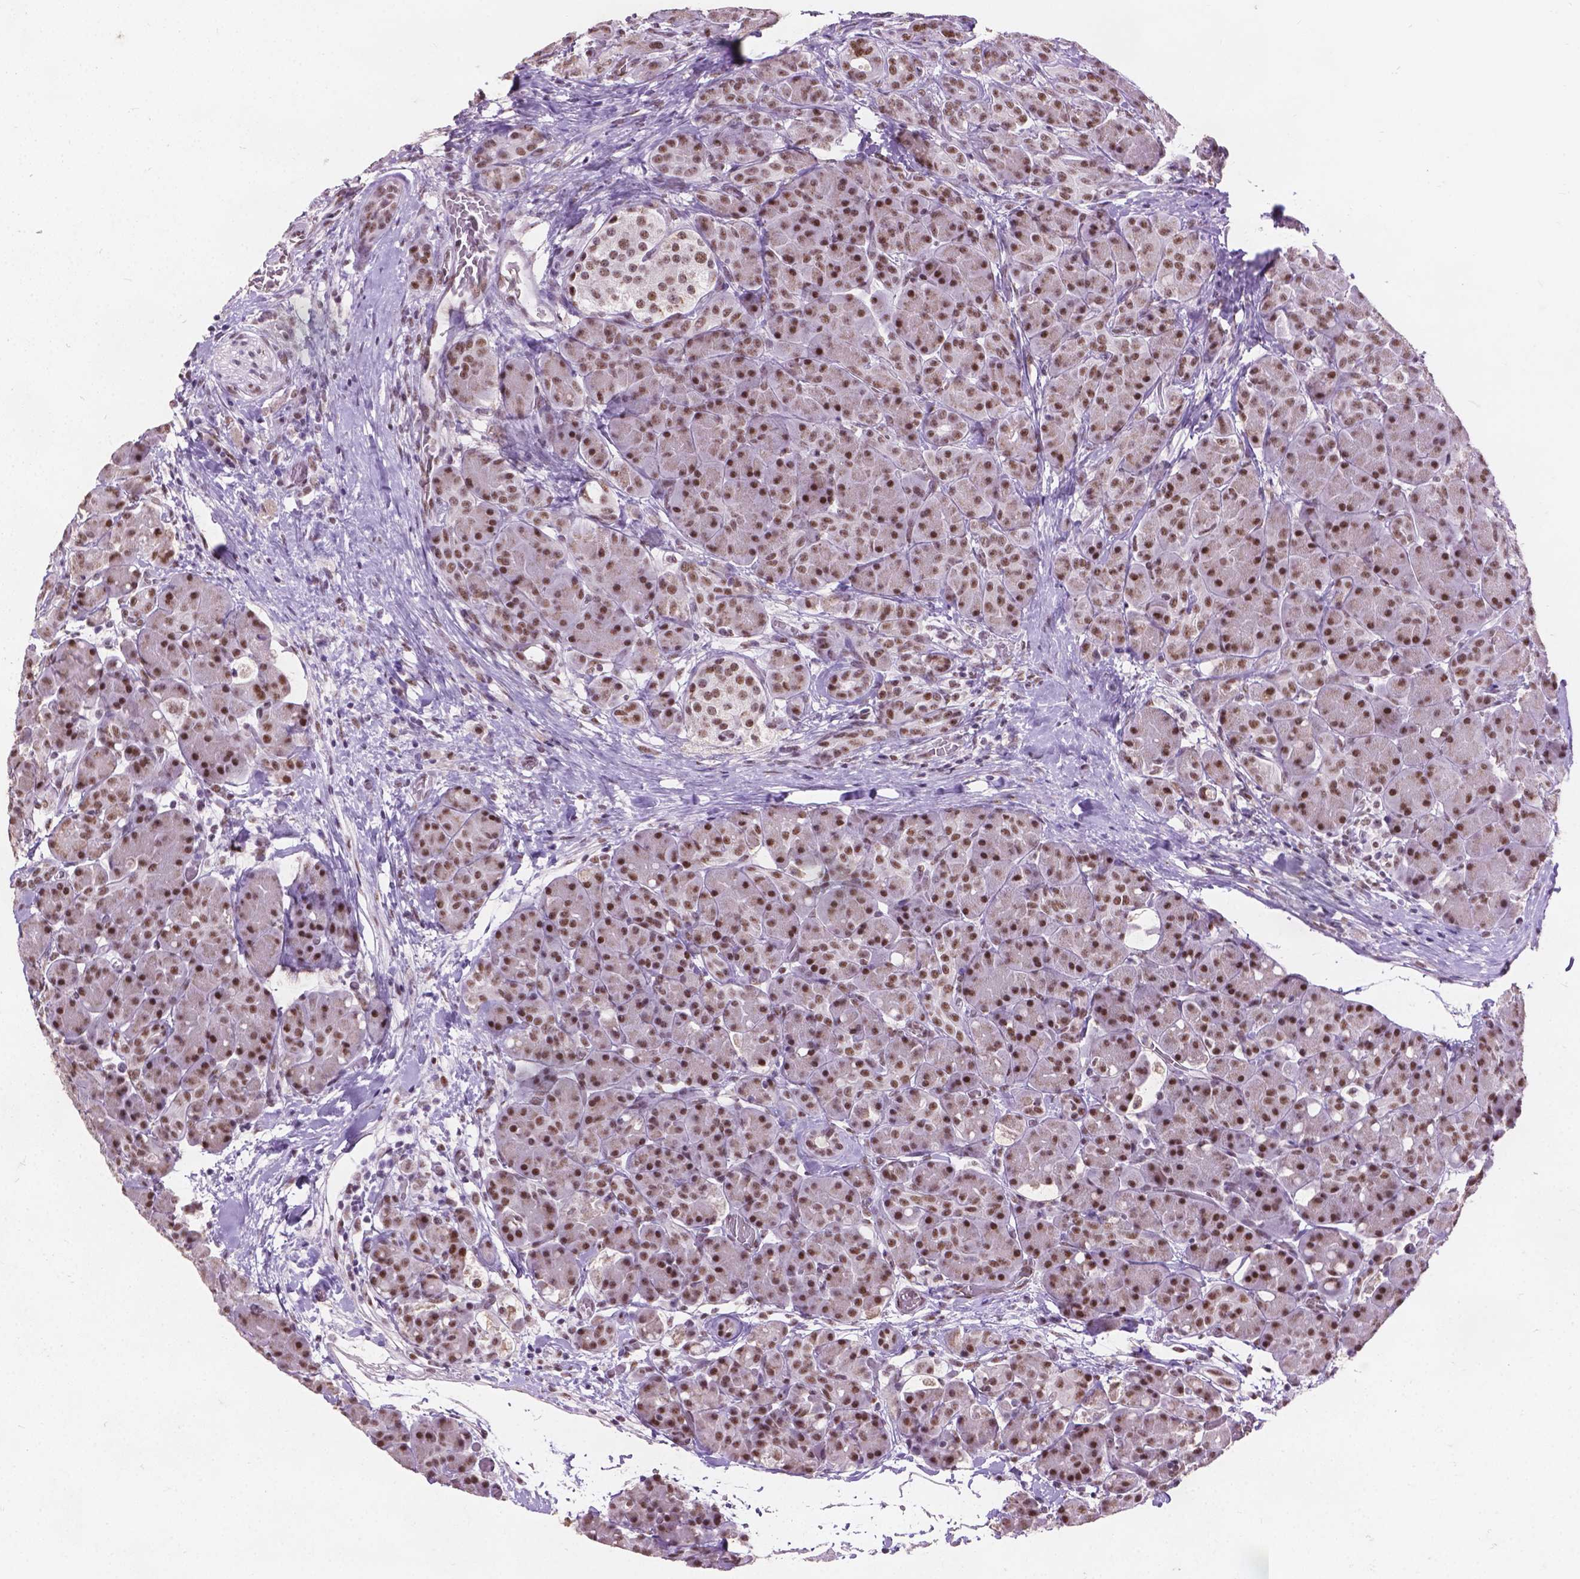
{"staining": {"intensity": "moderate", "quantity": ">75%", "location": "nuclear"}, "tissue": "pancreas", "cell_type": "Exocrine glandular cells", "image_type": "normal", "snomed": [{"axis": "morphology", "description": "Normal tissue, NOS"}, {"axis": "topography", "description": "Pancreas"}], "caption": "This micrograph reveals unremarkable pancreas stained with immunohistochemistry to label a protein in brown. The nuclear of exocrine glandular cells show moderate positivity for the protein. Nuclei are counter-stained blue.", "gene": "COIL", "patient": {"sex": "male", "age": 55}}